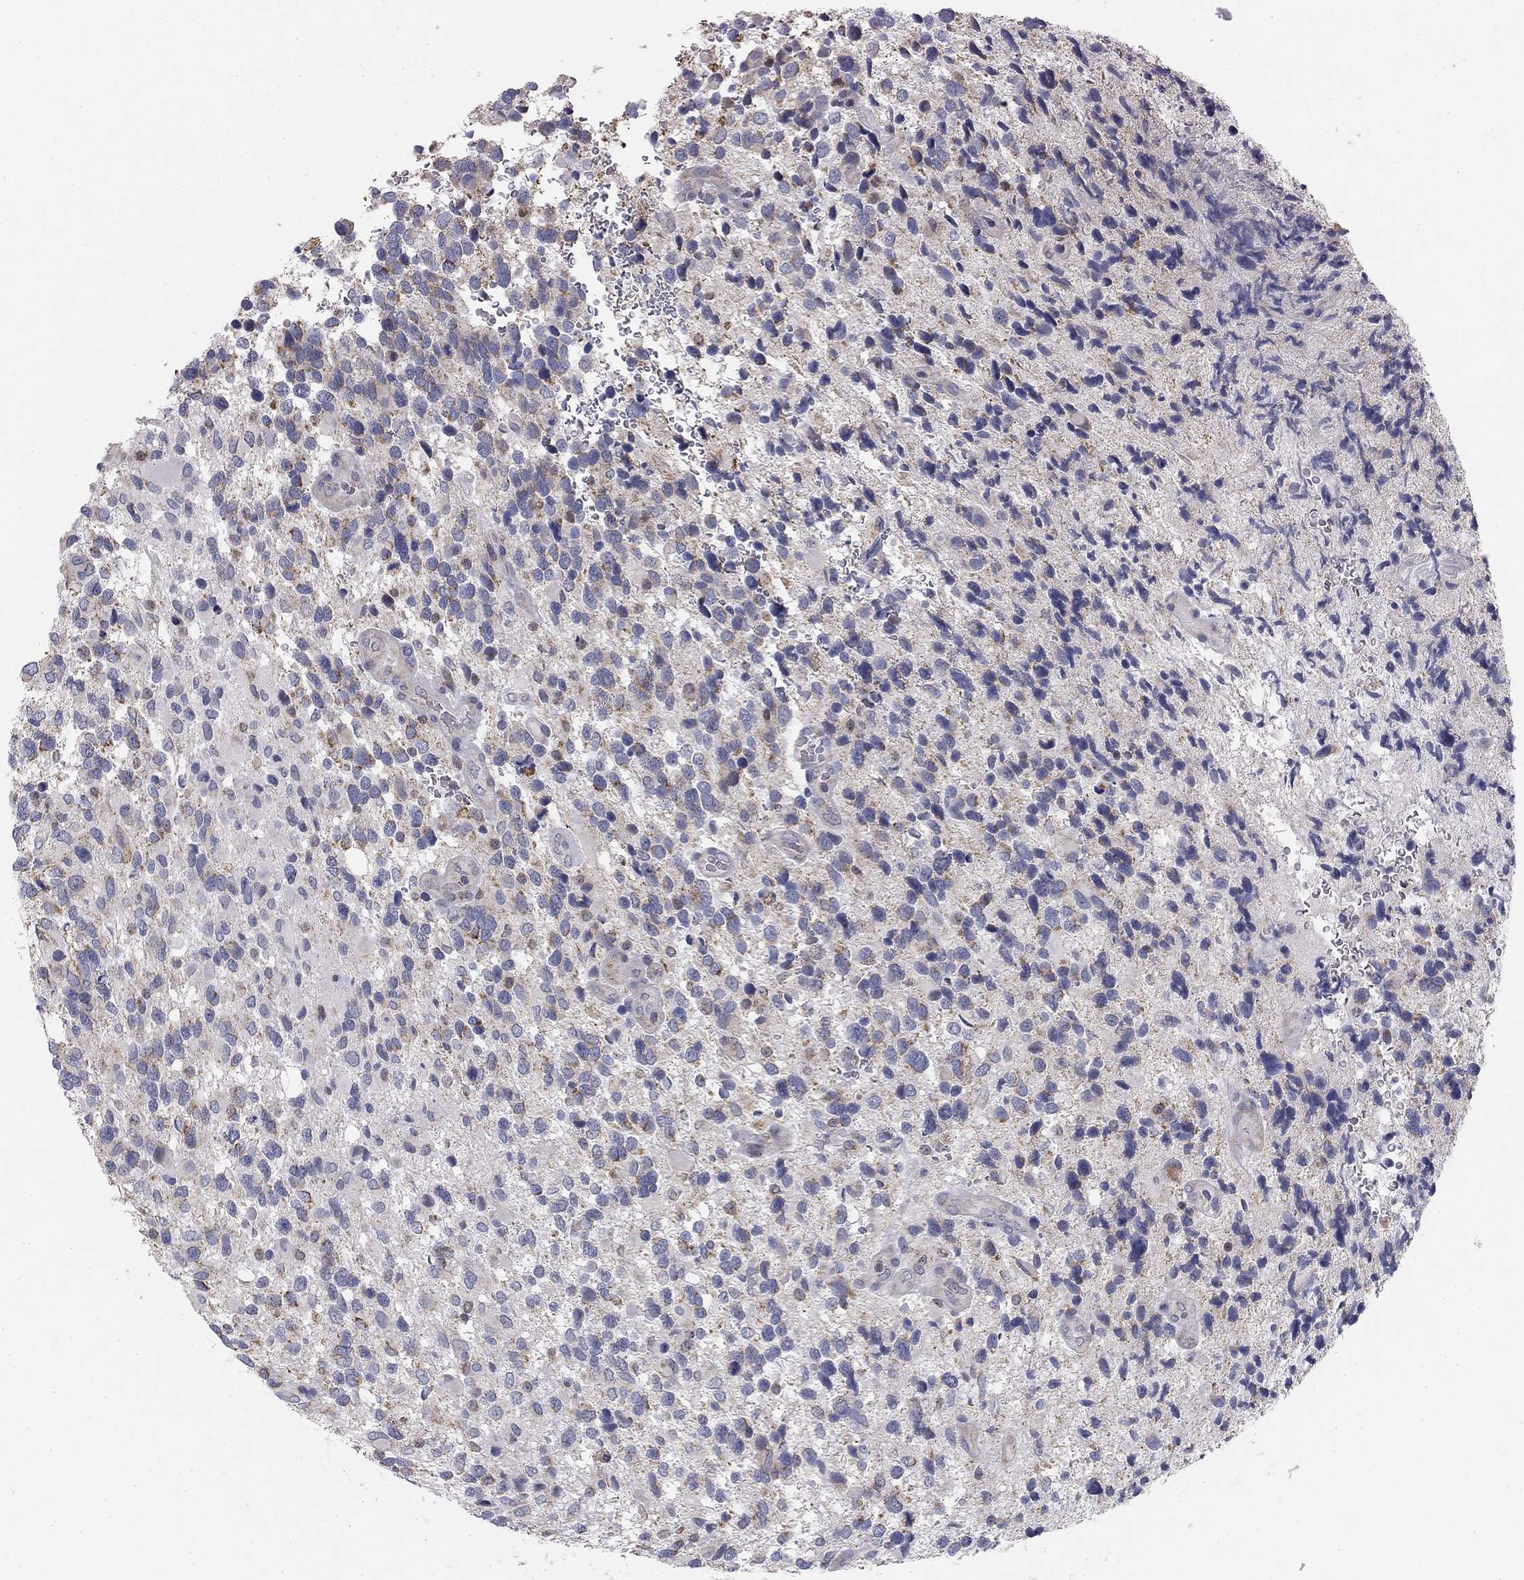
{"staining": {"intensity": "moderate", "quantity": "<25%", "location": "cytoplasmic/membranous"}, "tissue": "glioma", "cell_type": "Tumor cells", "image_type": "cancer", "snomed": [{"axis": "morphology", "description": "Glioma, malignant, Low grade"}, {"axis": "topography", "description": "Brain"}], "caption": "The histopathology image exhibits a brown stain indicating the presence of a protein in the cytoplasmic/membranous of tumor cells in glioma. Immunohistochemistry (ihc) stains the protein in brown and the nuclei are stained blue.", "gene": "SLC2A9", "patient": {"sex": "female", "age": 32}}